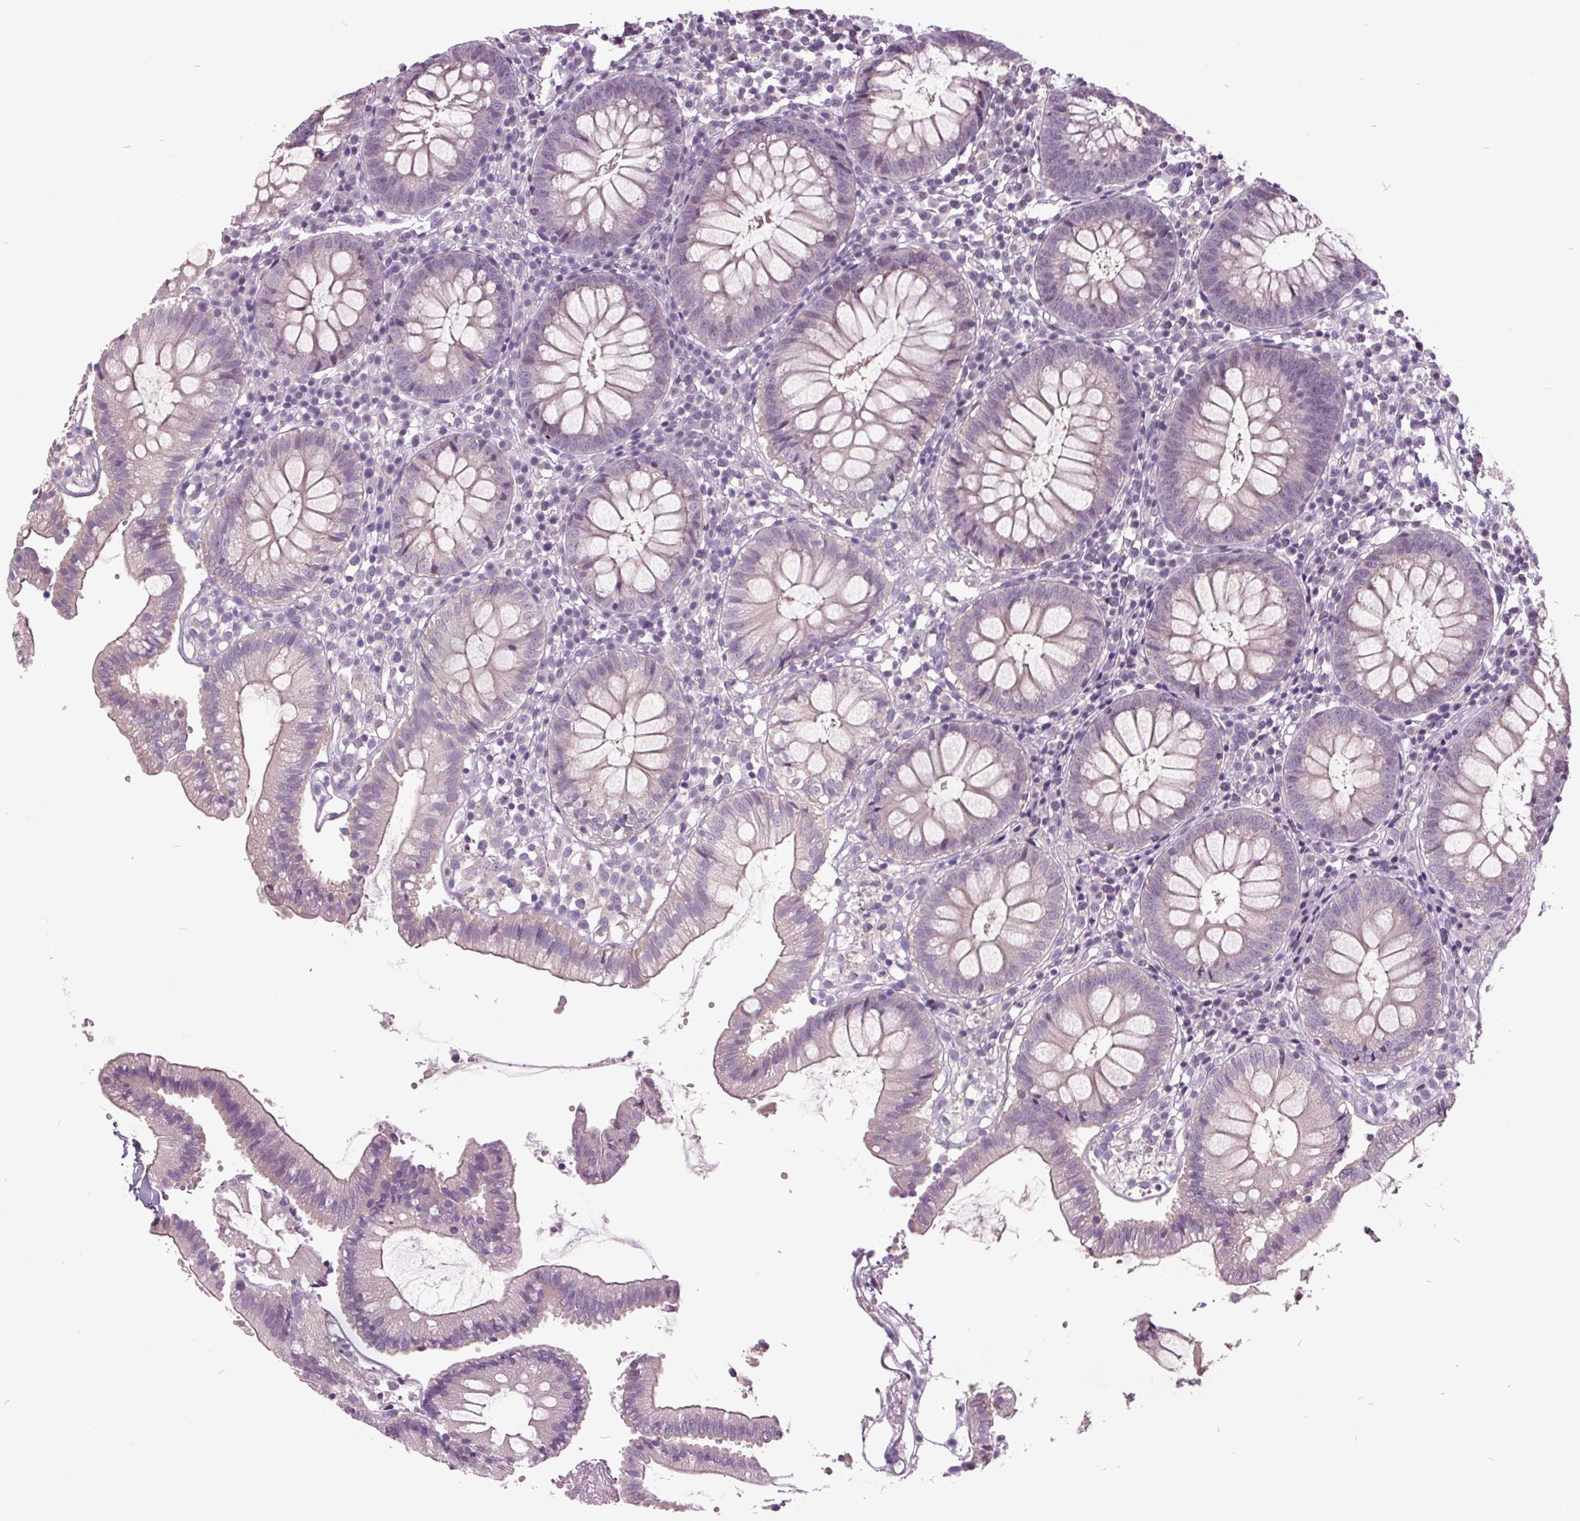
{"staining": {"intensity": "negative", "quantity": "none", "location": "none"}, "tissue": "colon", "cell_type": "Endothelial cells", "image_type": "normal", "snomed": [{"axis": "morphology", "description": "Normal tissue, NOS"}, {"axis": "morphology", "description": "Adenocarcinoma, NOS"}, {"axis": "topography", "description": "Colon"}], "caption": "This photomicrograph is of normal colon stained with immunohistochemistry to label a protein in brown with the nuclei are counter-stained blue. There is no staining in endothelial cells.", "gene": "C2orf16", "patient": {"sex": "male", "age": 83}}